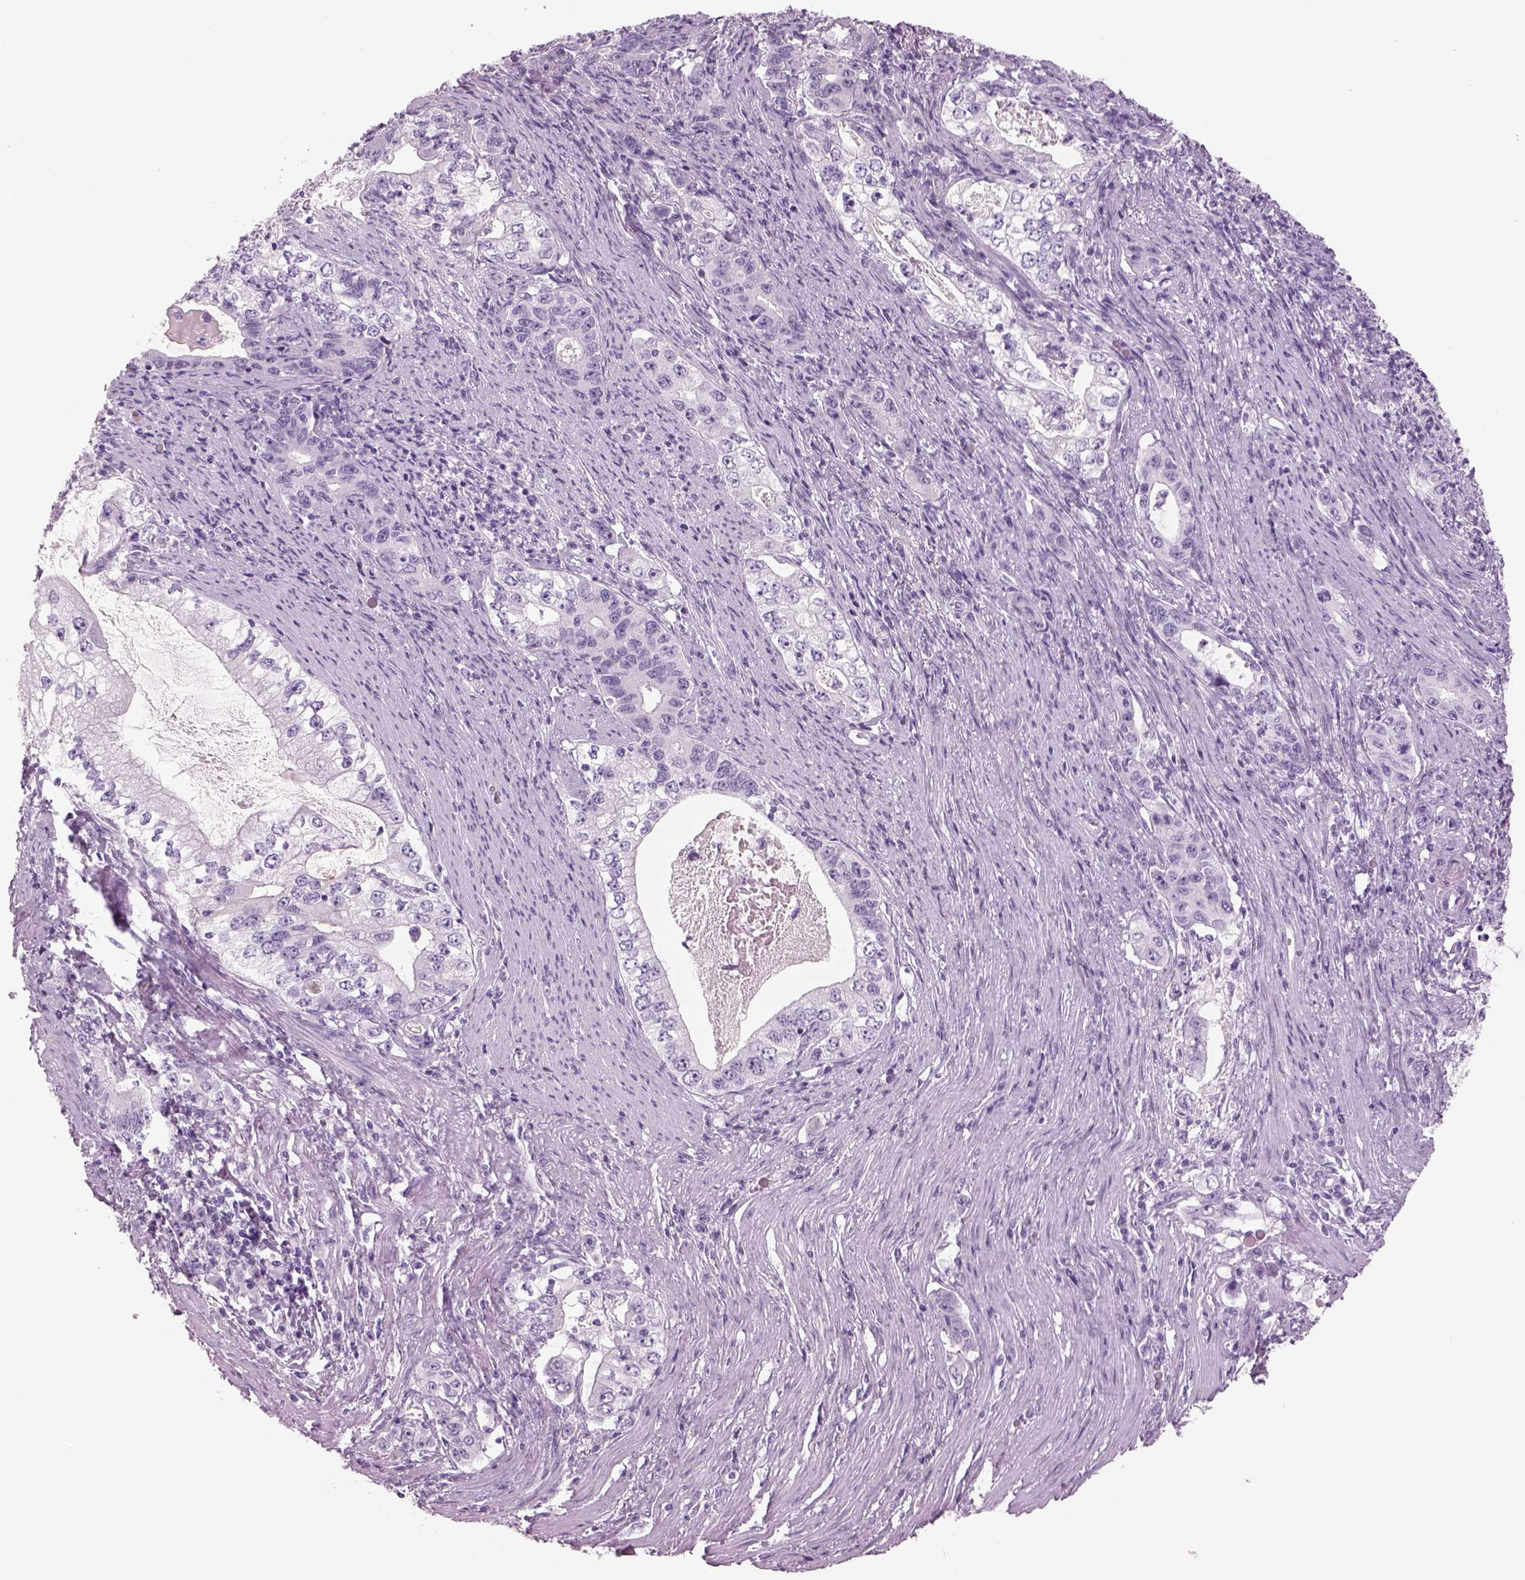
{"staining": {"intensity": "negative", "quantity": "none", "location": "none"}, "tissue": "stomach cancer", "cell_type": "Tumor cells", "image_type": "cancer", "snomed": [{"axis": "morphology", "description": "Adenocarcinoma, NOS"}, {"axis": "topography", "description": "Stomach, lower"}], "caption": "Protein analysis of stomach adenocarcinoma shows no significant positivity in tumor cells. (DAB (3,3'-diaminobenzidine) IHC visualized using brightfield microscopy, high magnification).", "gene": "RHO", "patient": {"sex": "female", "age": 72}}